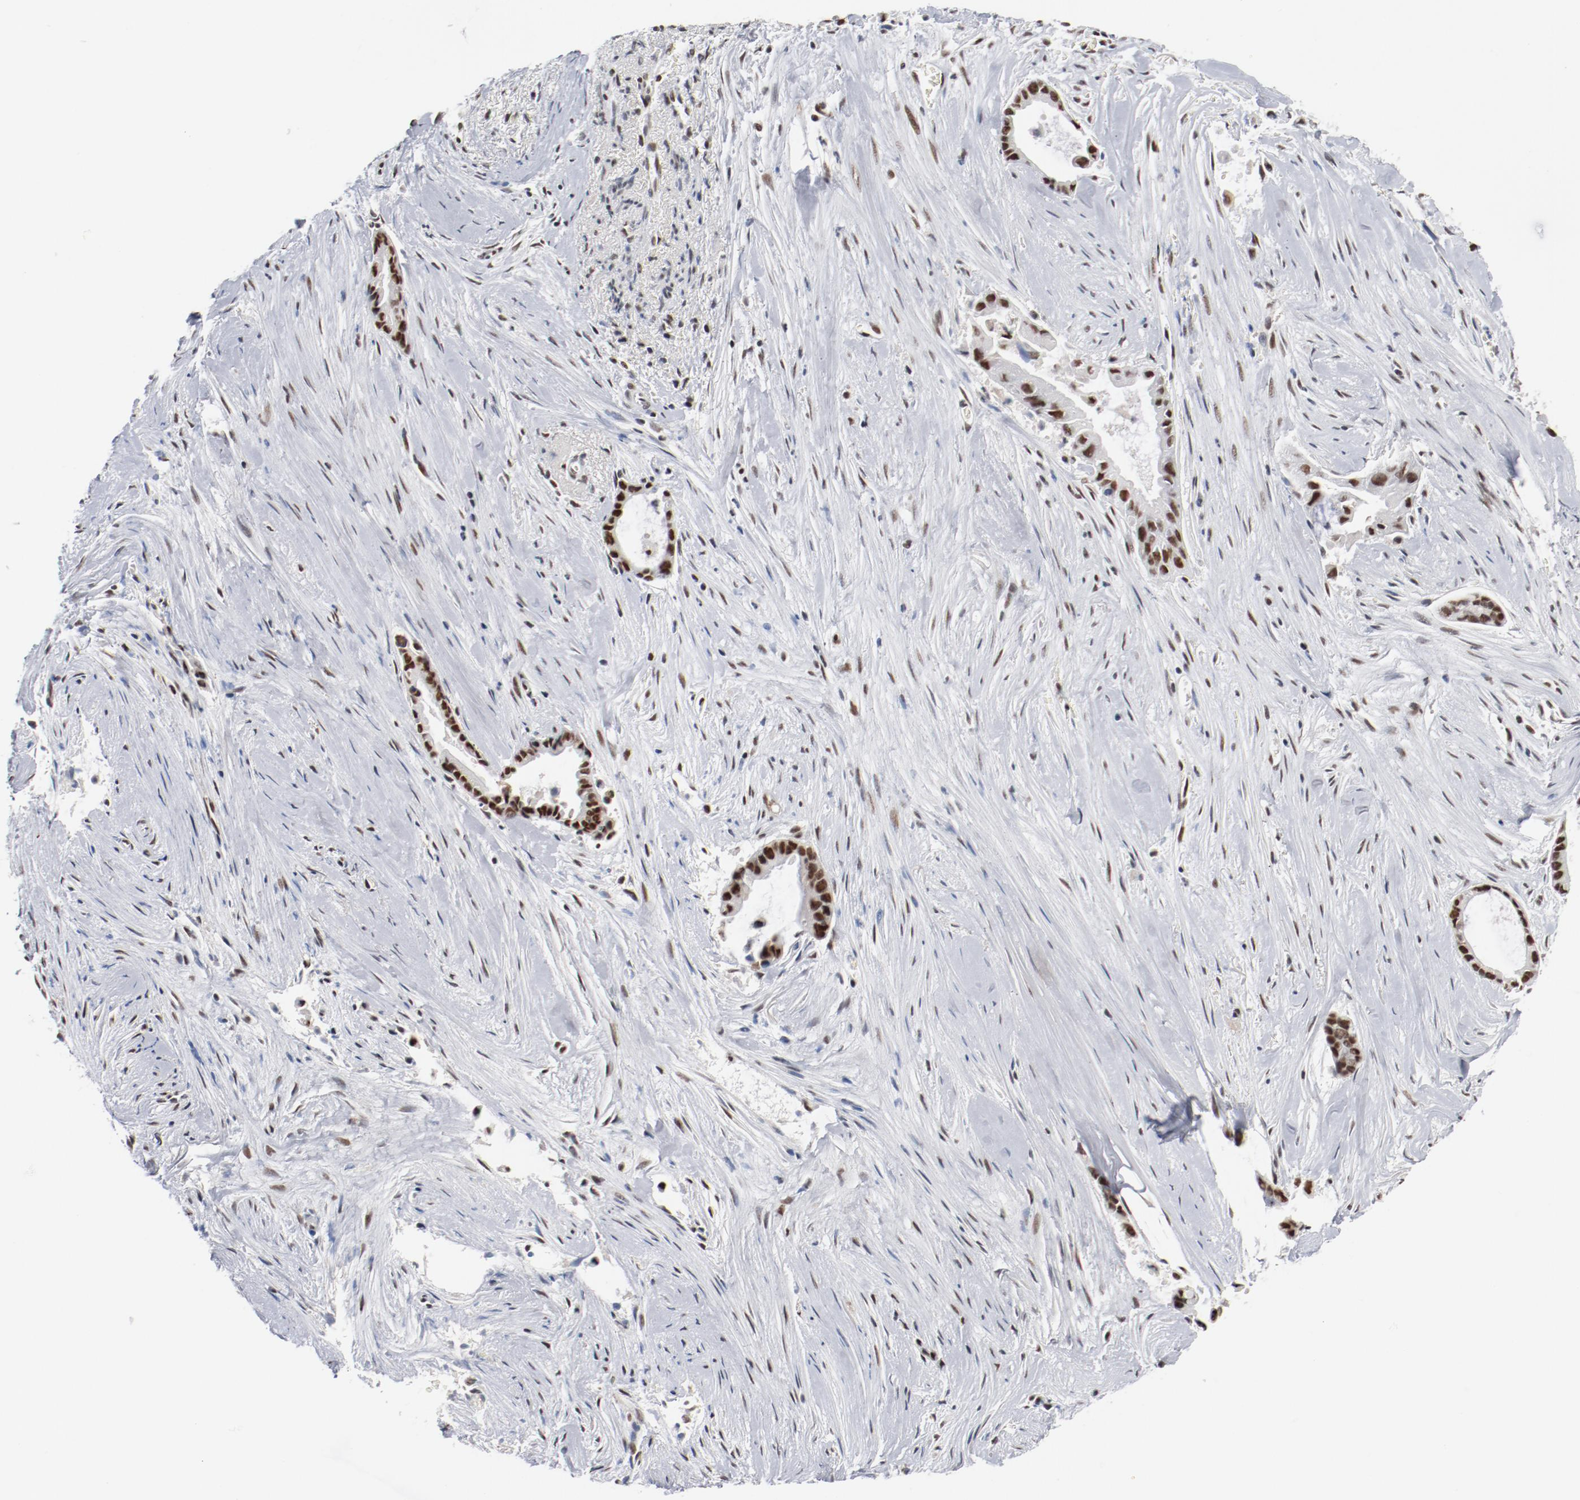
{"staining": {"intensity": "strong", "quantity": ">75%", "location": "nuclear"}, "tissue": "liver cancer", "cell_type": "Tumor cells", "image_type": "cancer", "snomed": [{"axis": "morphology", "description": "Cholangiocarcinoma"}, {"axis": "topography", "description": "Liver"}], "caption": "Immunohistochemistry (DAB) staining of cholangiocarcinoma (liver) reveals strong nuclear protein staining in about >75% of tumor cells. (Stains: DAB (3,3'-diaminobenzidine) in brown, nuclei in blue, Microscopy: brightfield microscopy at high magnification).", "gene": "BUB3", "patient": {"sex": "female", "age": 55}}